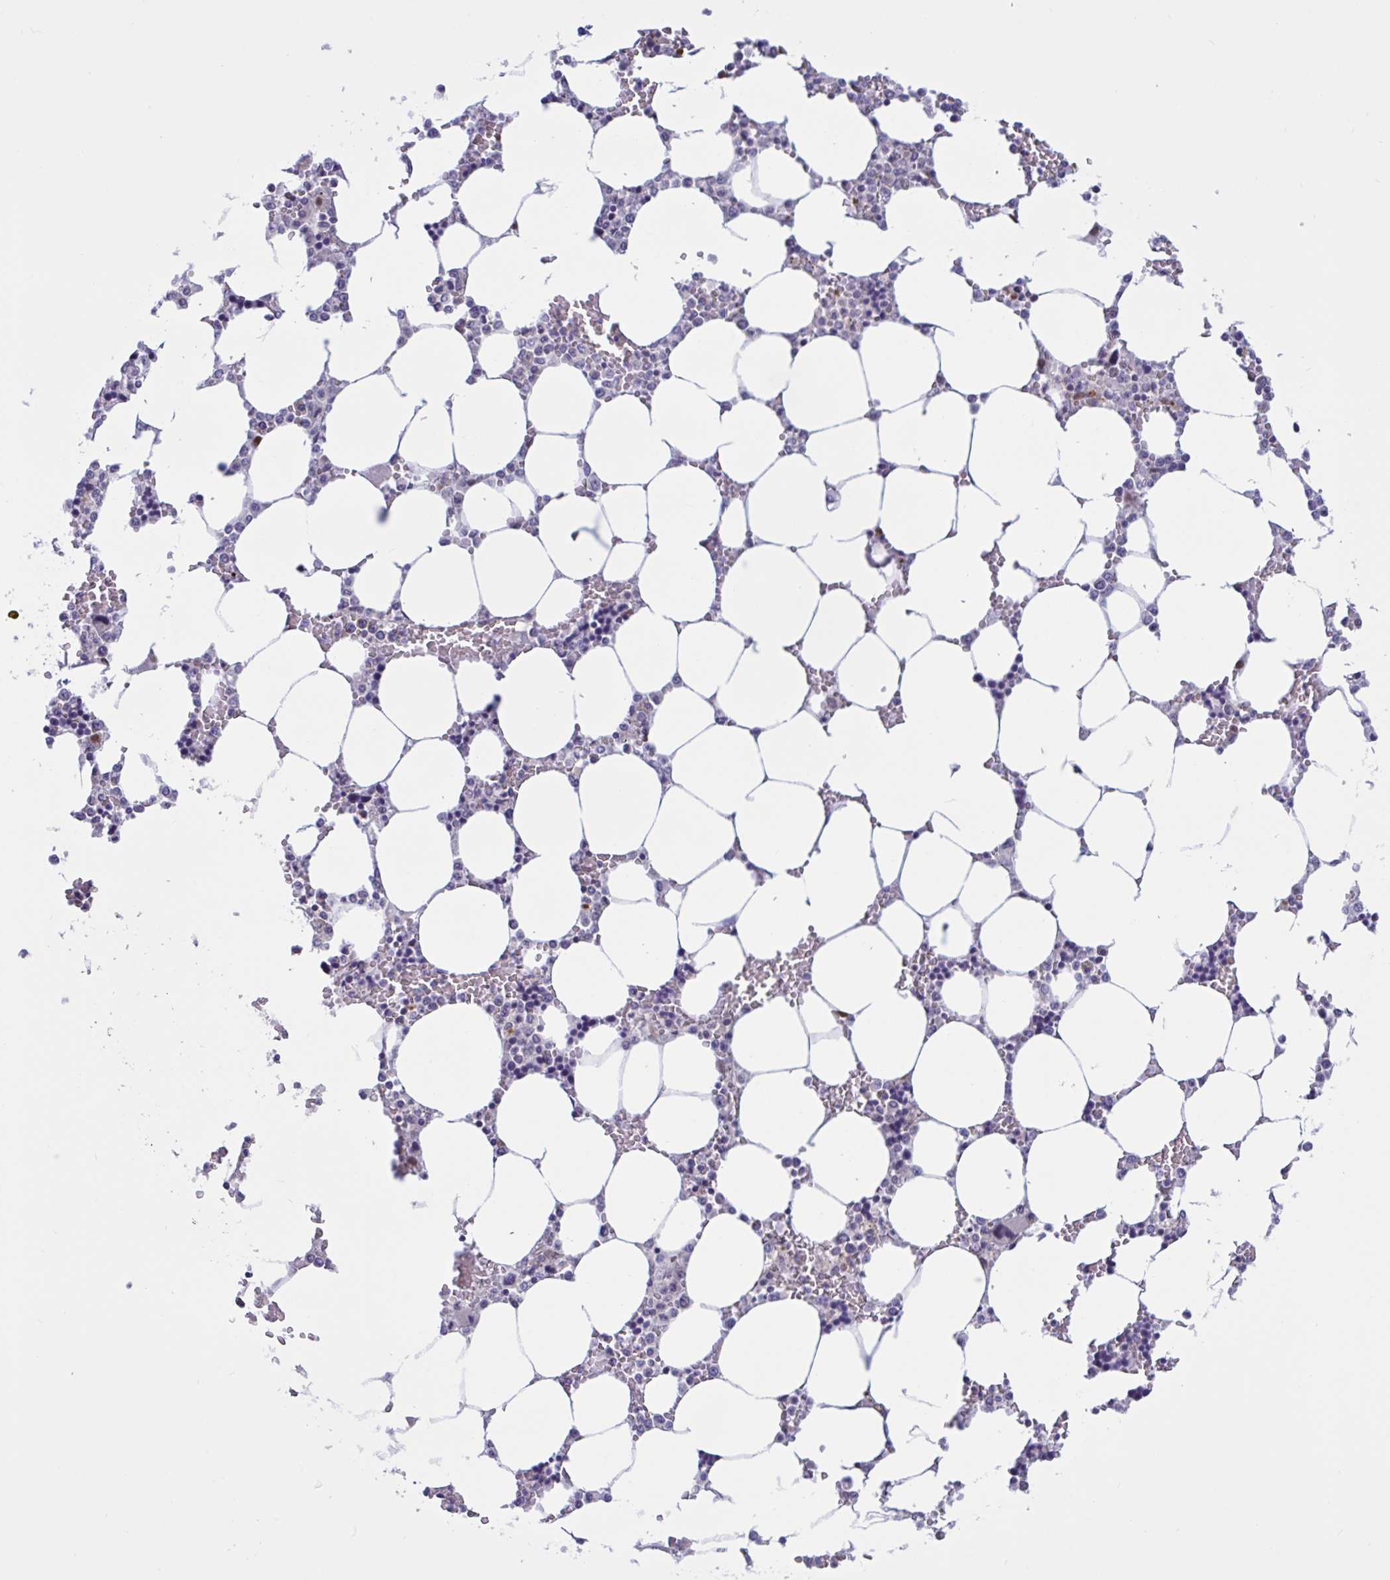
{"staining": {"intensity": "negative", "quantity": "none", "location": "none"}, "tissue": "bone marrow", "cell_type": "Hematopoietic cells", "image_type": "normal", "snomed": [{"axis": "morphology", "description": "Normal tissue, NOS"}, {"axis": "topography", "description": "Bone marrow"}], "caption": "Hematopoietic cells are negative for brown protein staining in benign bone marrow. (Stains: DAB (3,3'-diaminobenzidine) immunohistochemistry (IHC) with hematoxylin counter stain, Microscopy: brightfield microscopy at high magnification).", "gene": "DOCK11", "patient": {"sex": "male", "age": 64}}